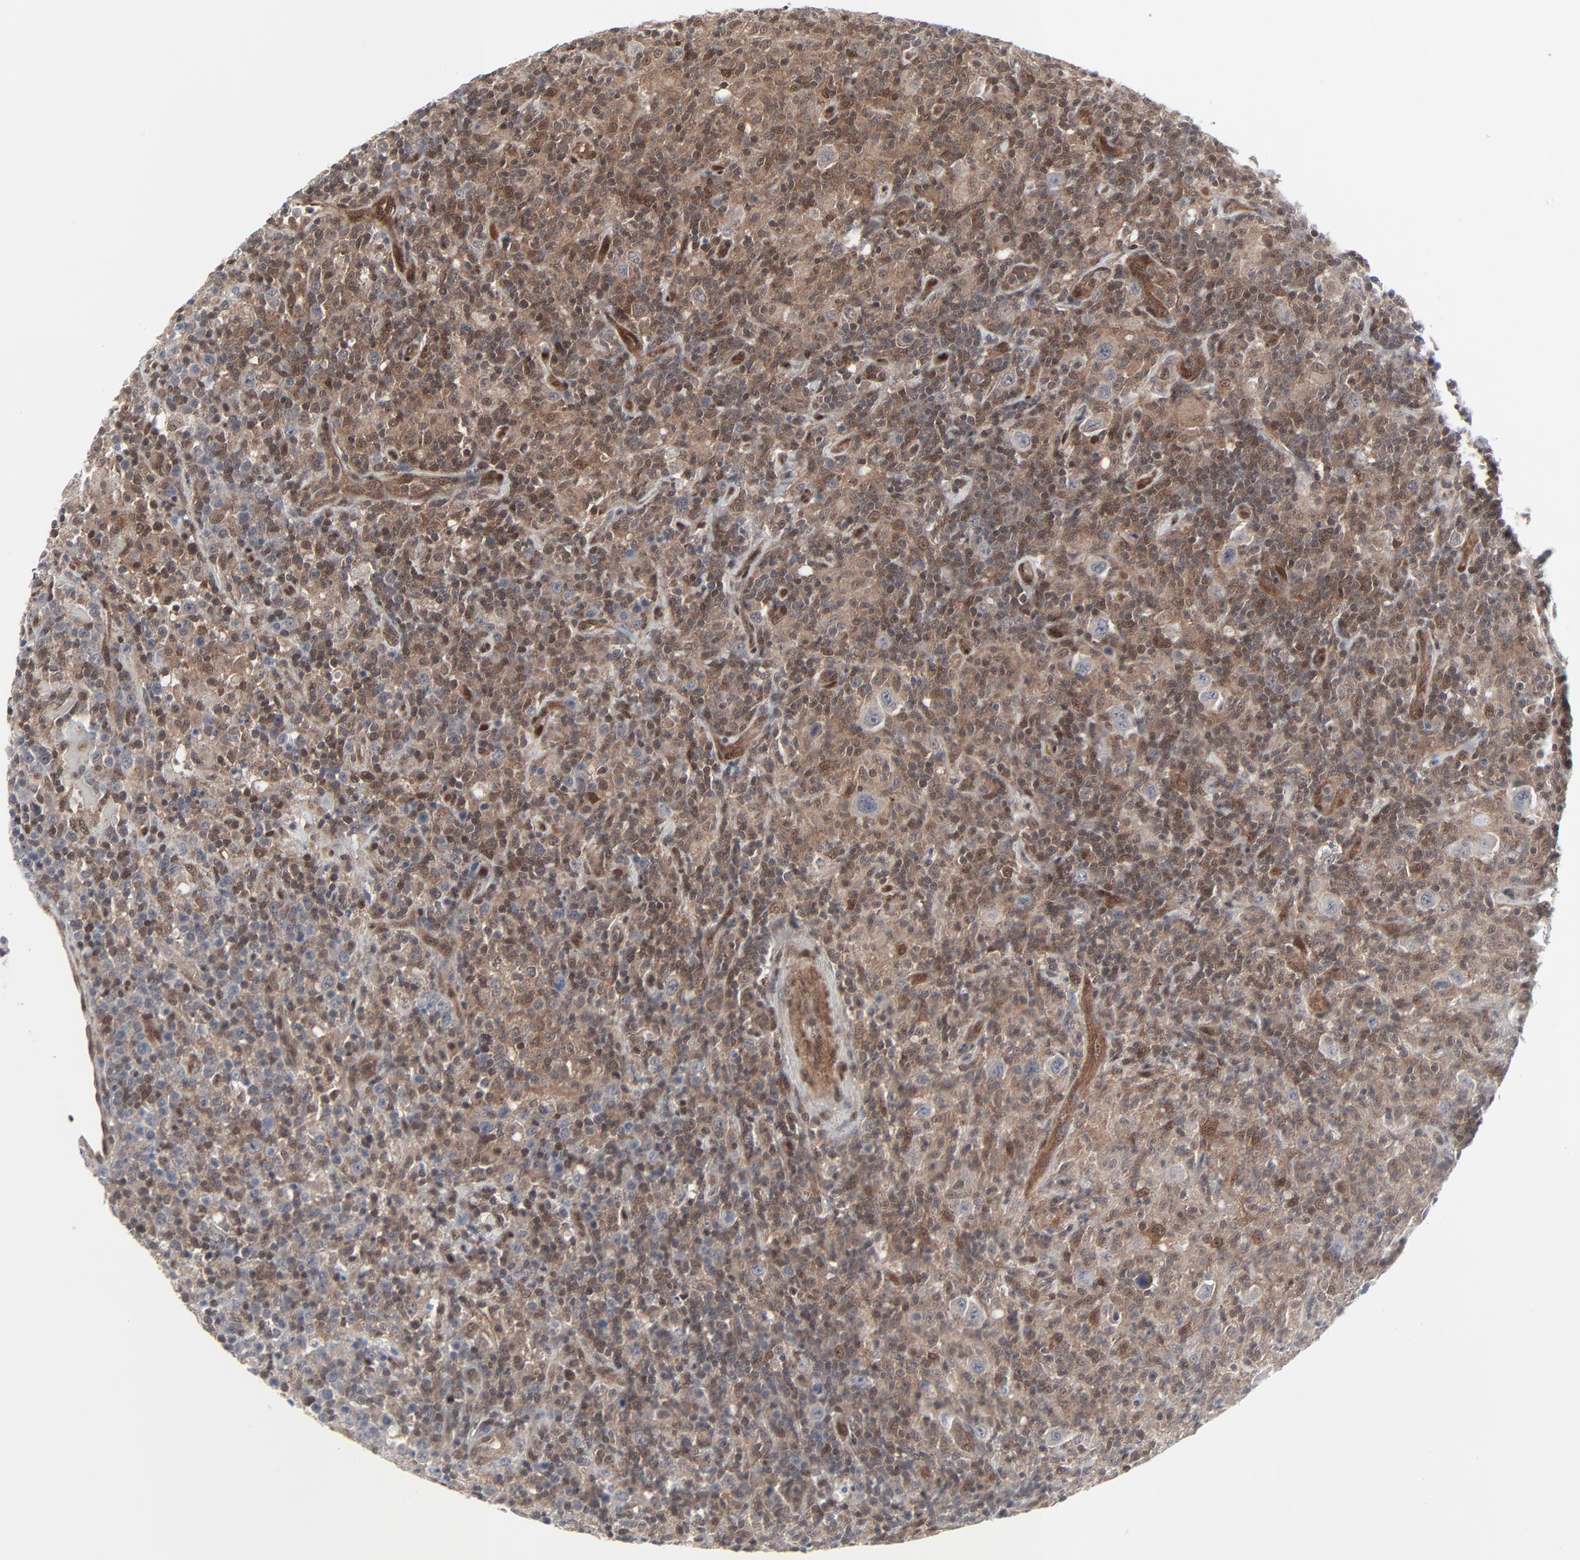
{"staining": {"intensity": "moderate", "quantity": "25%-75%", "location": "cytoplasmic/membranous,nuclear"}, "tissue": "lymphoma", "cell_type": "Tumor cells", "image_type": "cancer", "snomed": [{"axis": "morphology", "description": "Hodgkin's disease, NOS"}, {"axis": "topography", "description": "Lymph node"}], "caption": "A photomicrograph showing moderate cytoplasmic/membranous and nuclear expression in about 25%-75% of tumor cells in lymphoma, as visualized by brown immunohistochemical staining.", "gene": "AKT1", "patient": {"sex": "male", "age": 65}}